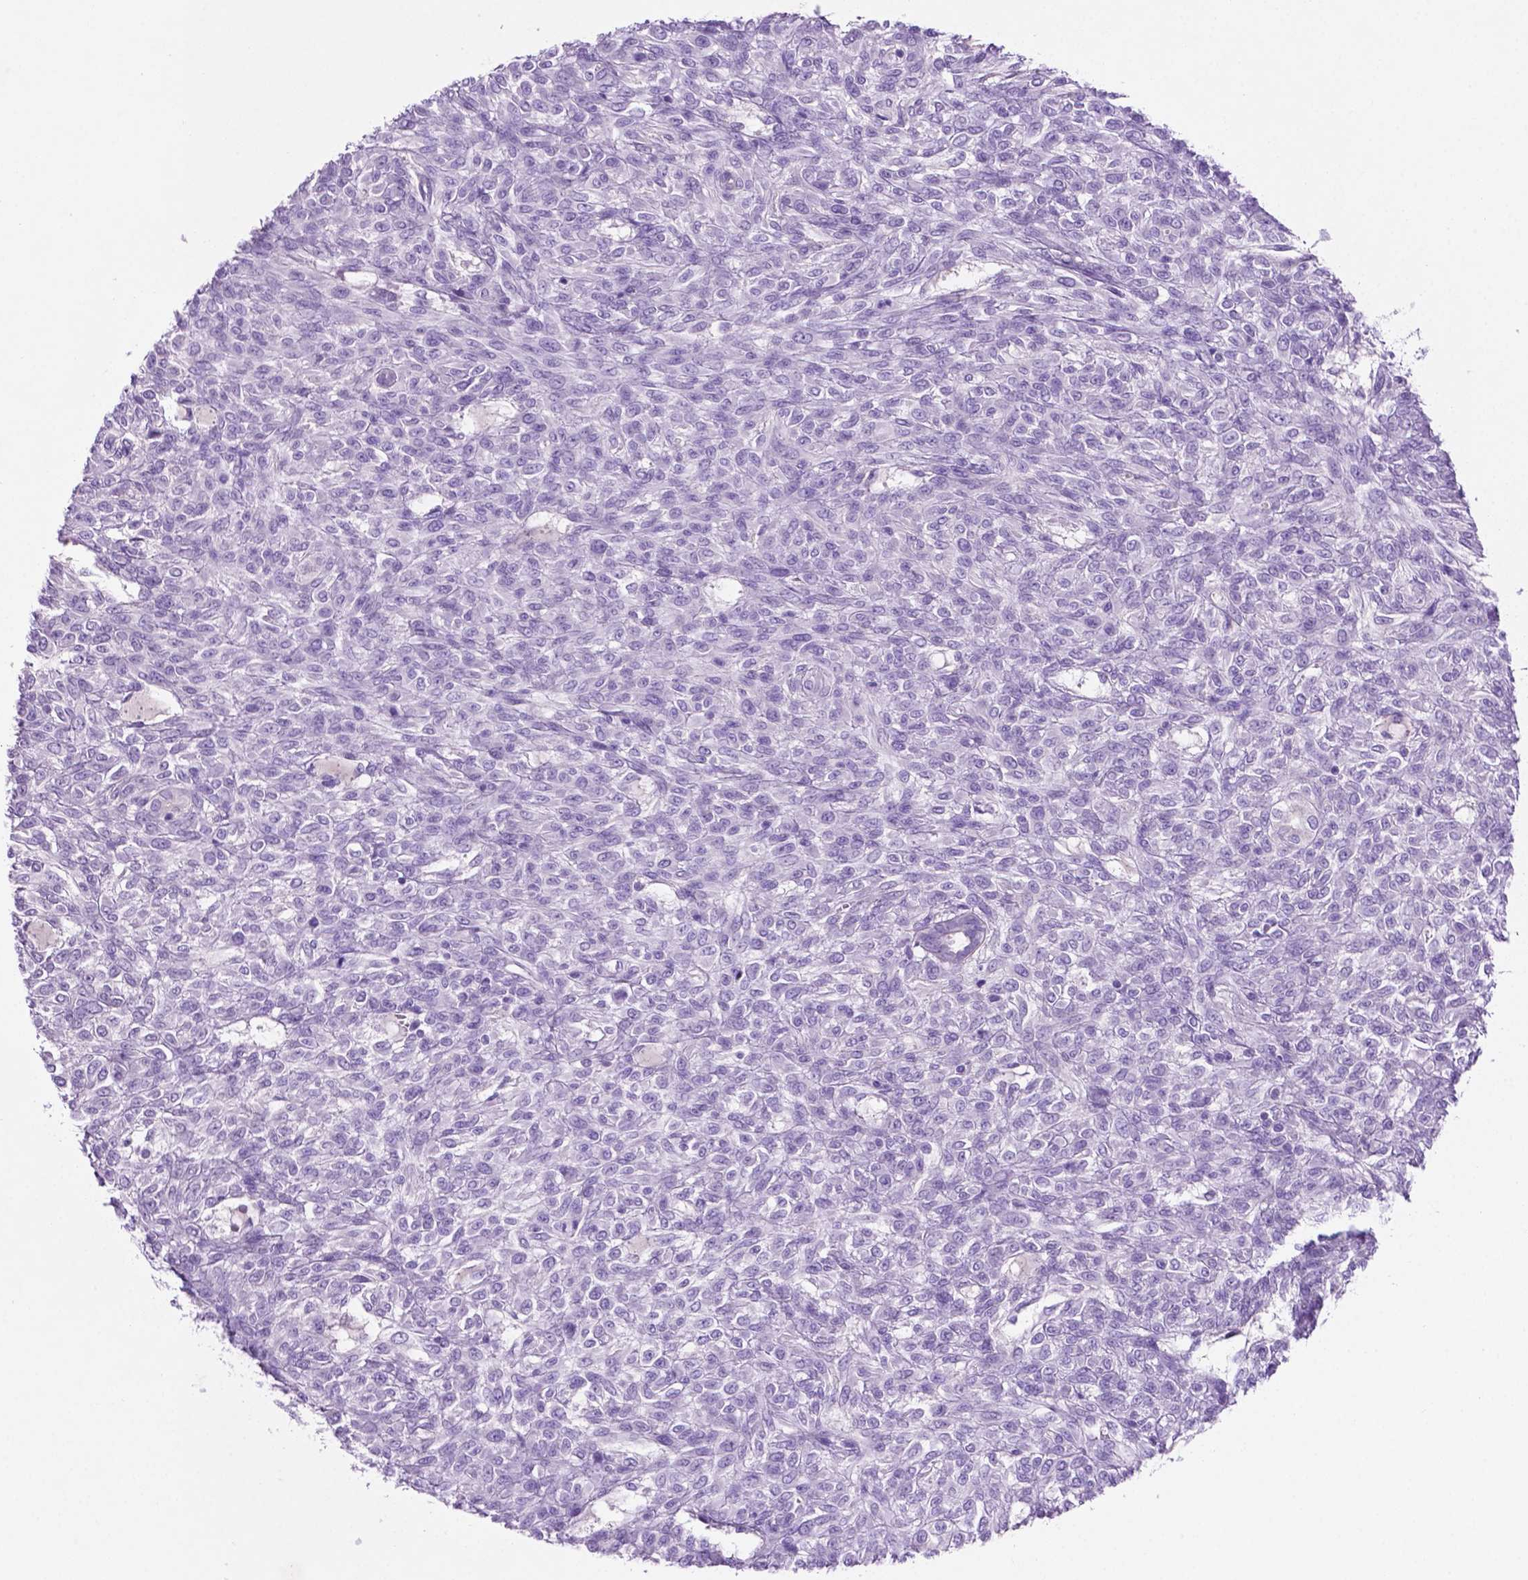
{"staining": {"intensity": "negative", "quantity": "none", "location": "none"}, "tissue": "renal cancer", "cell_type": "Tumor cells", "image_type": "cancer", "snomed": [{"axis": "morphology", "description": "Adenocarcinoma, NOS"}, {"axis": "topography", "description": "Kidney"}], "caption": "DAB (3,3'-diaminobenzidine) immunohistochemical staining of human adenocarcinoma (renal) displays no significant staining in tumor cells.", "gene": "POU4F1", "patient": {"sex": "male", "age": 58}}